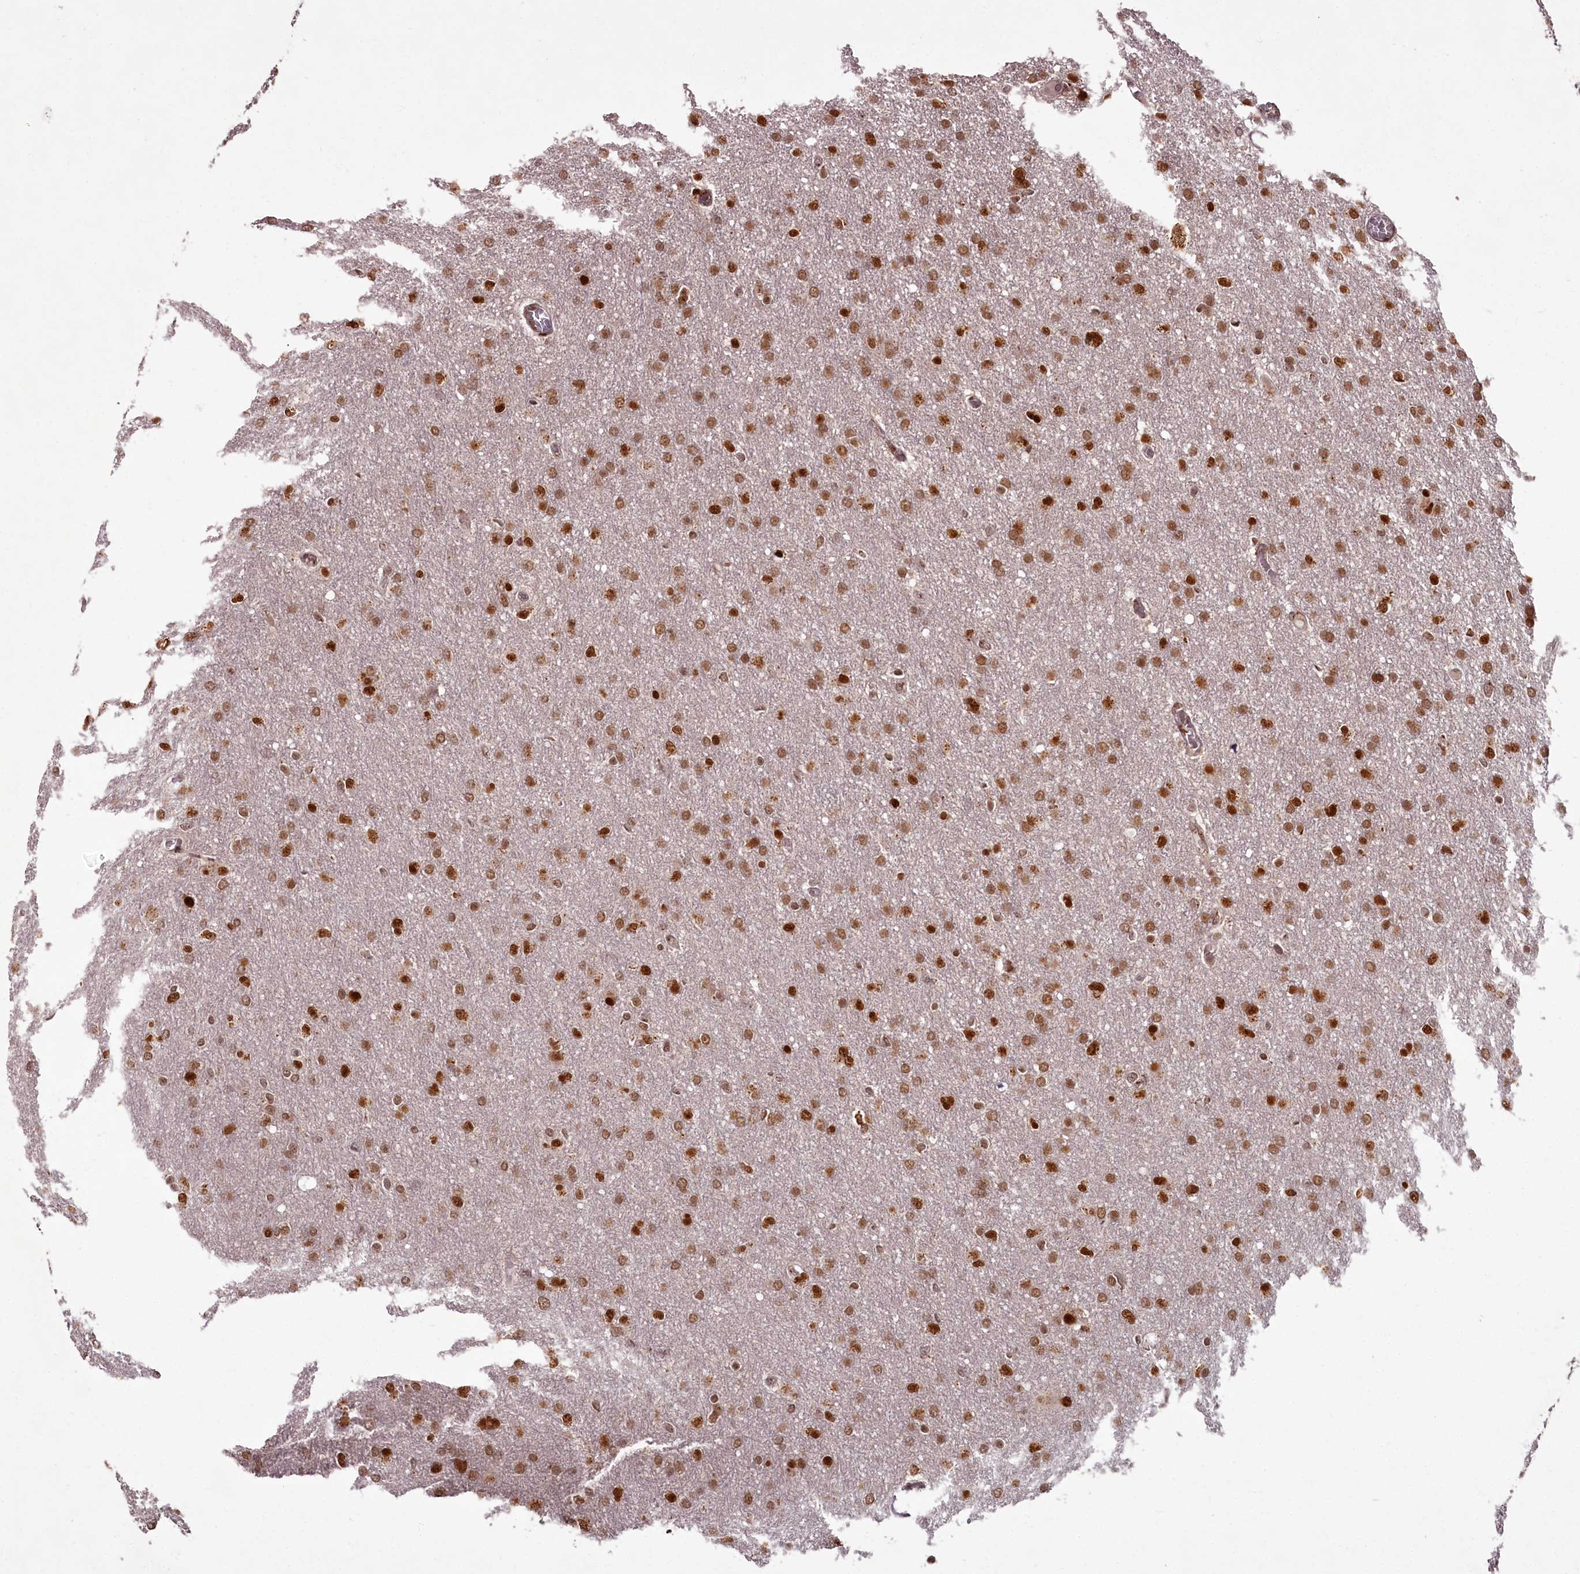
{"staining": {"intensity": "moderate", "quantity": ">75%", "location": "cytoplasmic/membranous,nuclear"}, "tissue": "glioma", "cell_type": "Tumor cells", "image_type": "cancer", "snomed": [{"axis": "morphology", "description": "Glioma, malignant, High grade"}, {"axis": "topography", "description": "Cerebral cortex"}], "caption": "The micrograph demonstrates immunohistochemical staining of glioma. There is moderate cytoplasmic/membranous and nuclear expression is present in about >75% of tumor cells.", "gene": "CEP83", "patient": {"sex": "female", "age": 36}}